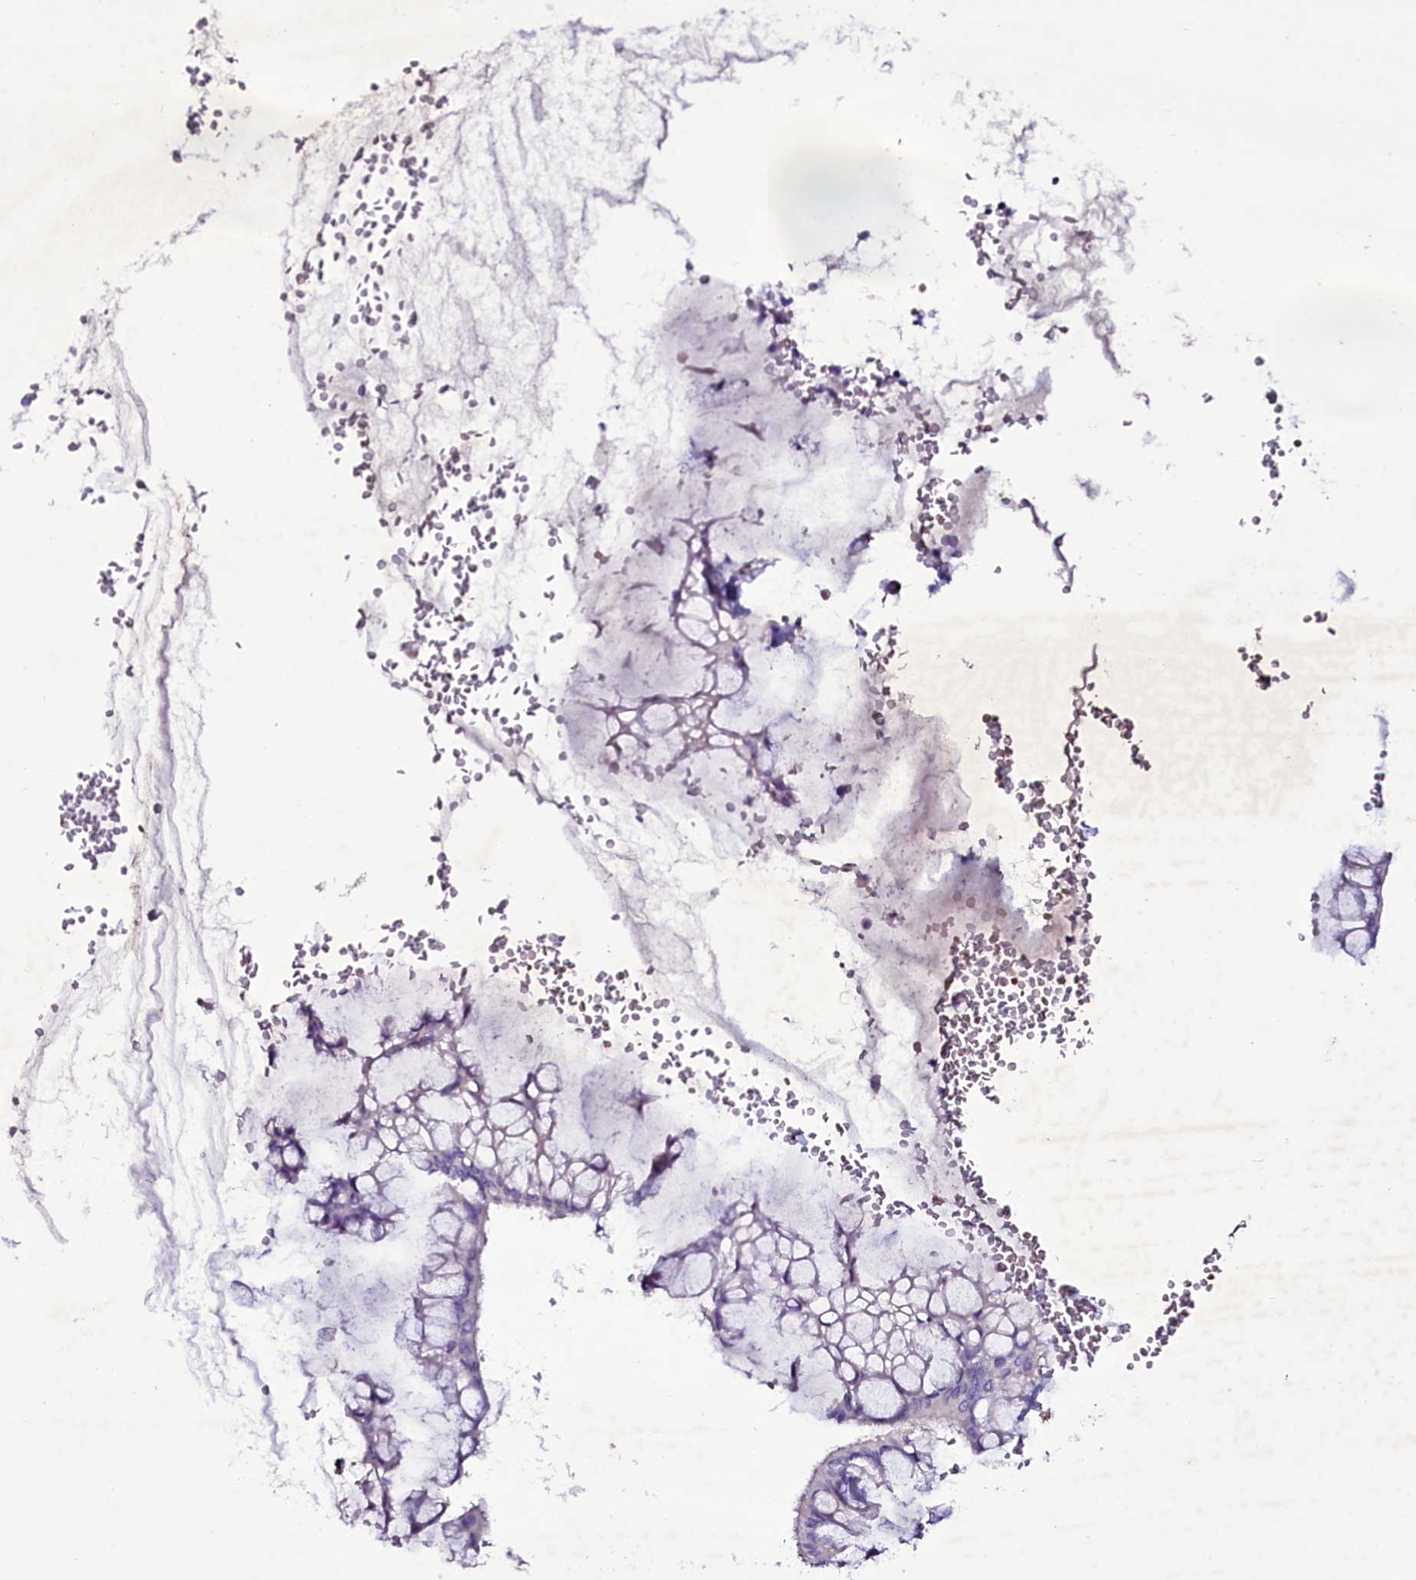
{"staining": {"intensity": "negative", "quantity": "none", "location": "none"}, "tissue": "ovarian cancer", "cell_type": "Tumor cells", "image_type": "cancer", "snomed": [{"axis": "morphology", "description": "Cystadenocarcinoma, mucinous, NOS"}, {"axis": "topography", "description": "Ovary"}], "caption": "This is a histopathology image of immunohistochemistry staining of ovarian mucinous cystadenocarcinoma, which shows no expression in tumor cells.", "gene": "MEX3C", "patient": {"sex": "female", "age": 73}}